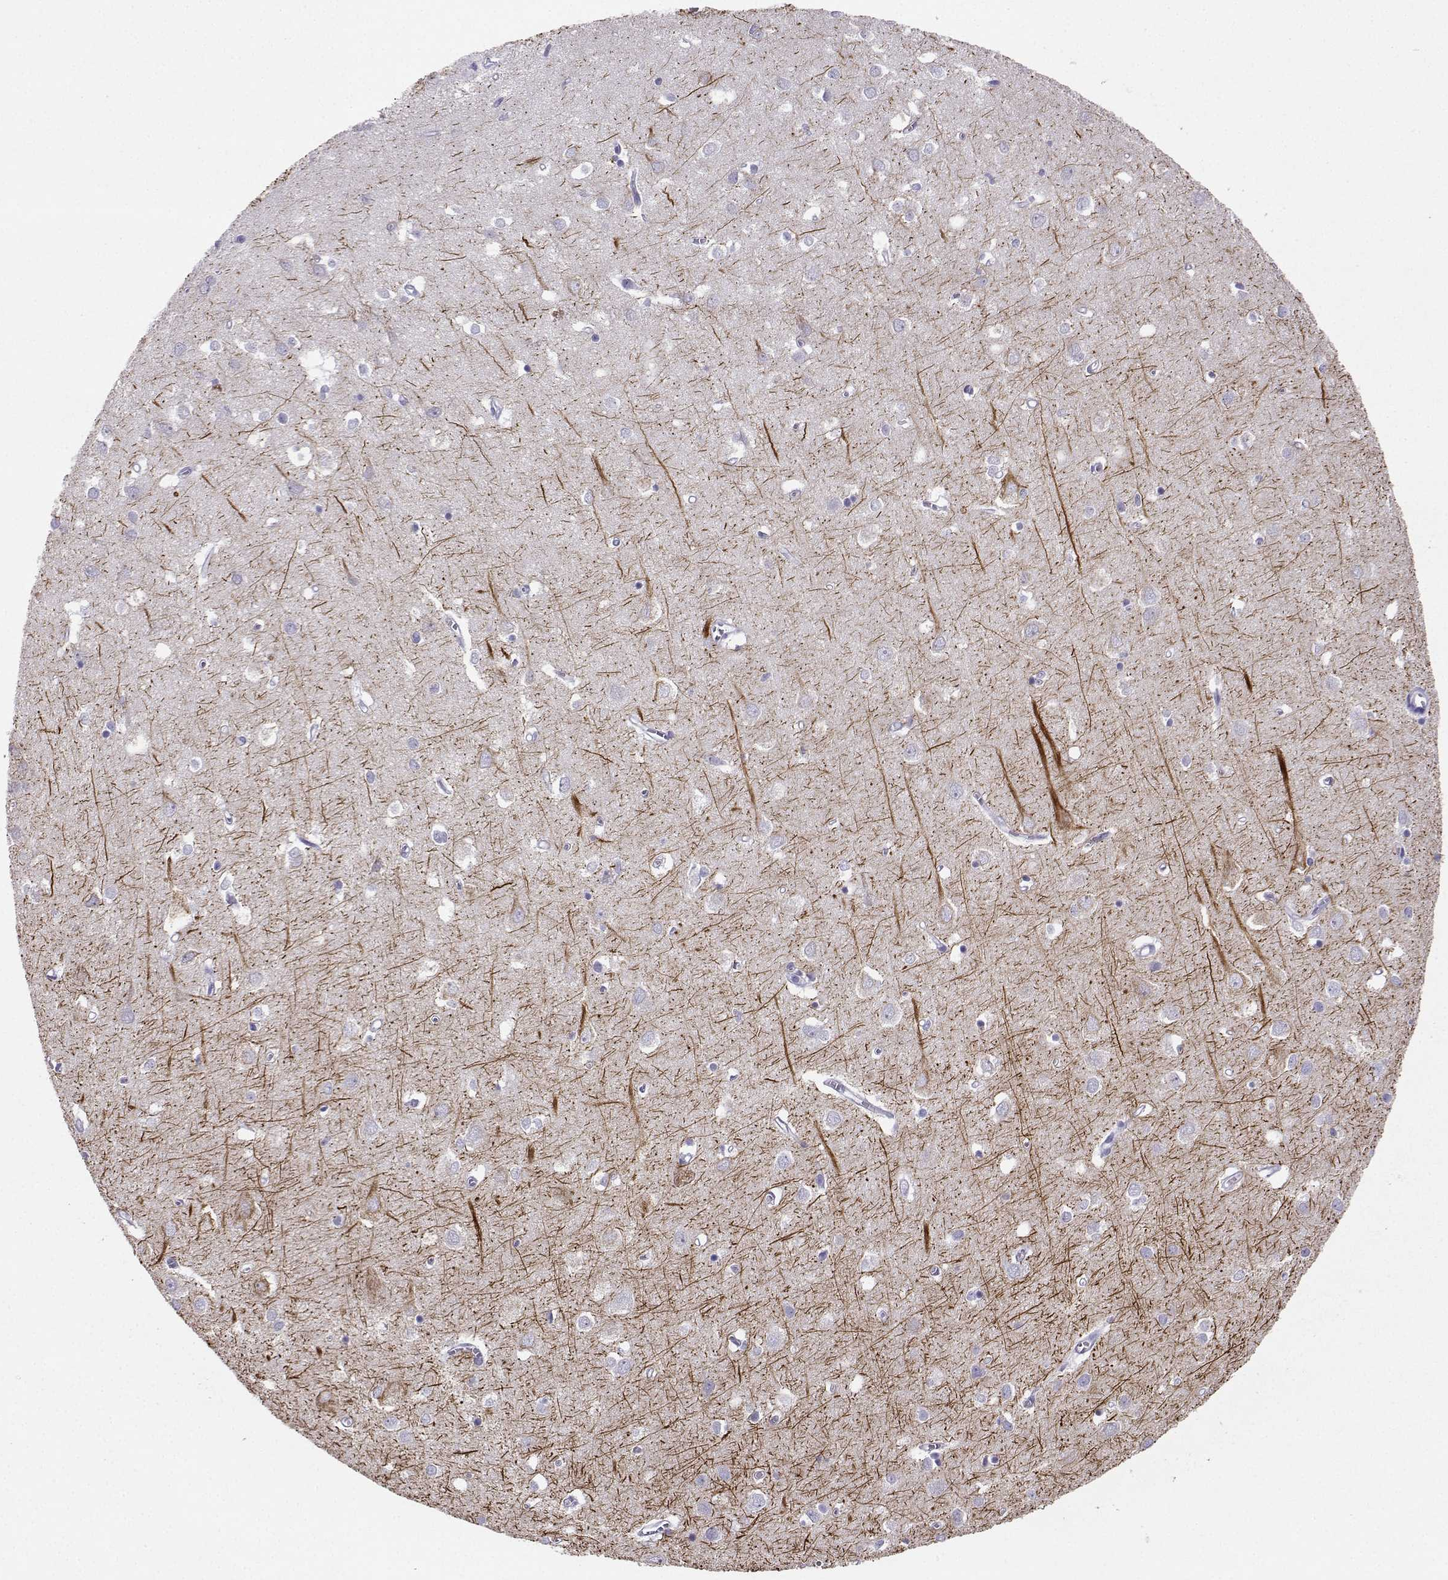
{"staining": {"intensity": "negative", "quantity": "none", "location": "none"}, "tissue": "cerebral cortex", "cell_type": "Endothelial cells", "image_type": "normal", "snomed": [{"axis": "morphology", "description": "Normal tissue, NOS"}, {"axis": "topography", "description": "Cerebral cortex"}], "caption": "This is an immunohistochemistry (IHC) photomicrograph of unremarkable human cerebral cortex. There is no staining in endothelial cells.", "gene": "NEFL", "patient": {"sex": "male", "age": 70}}